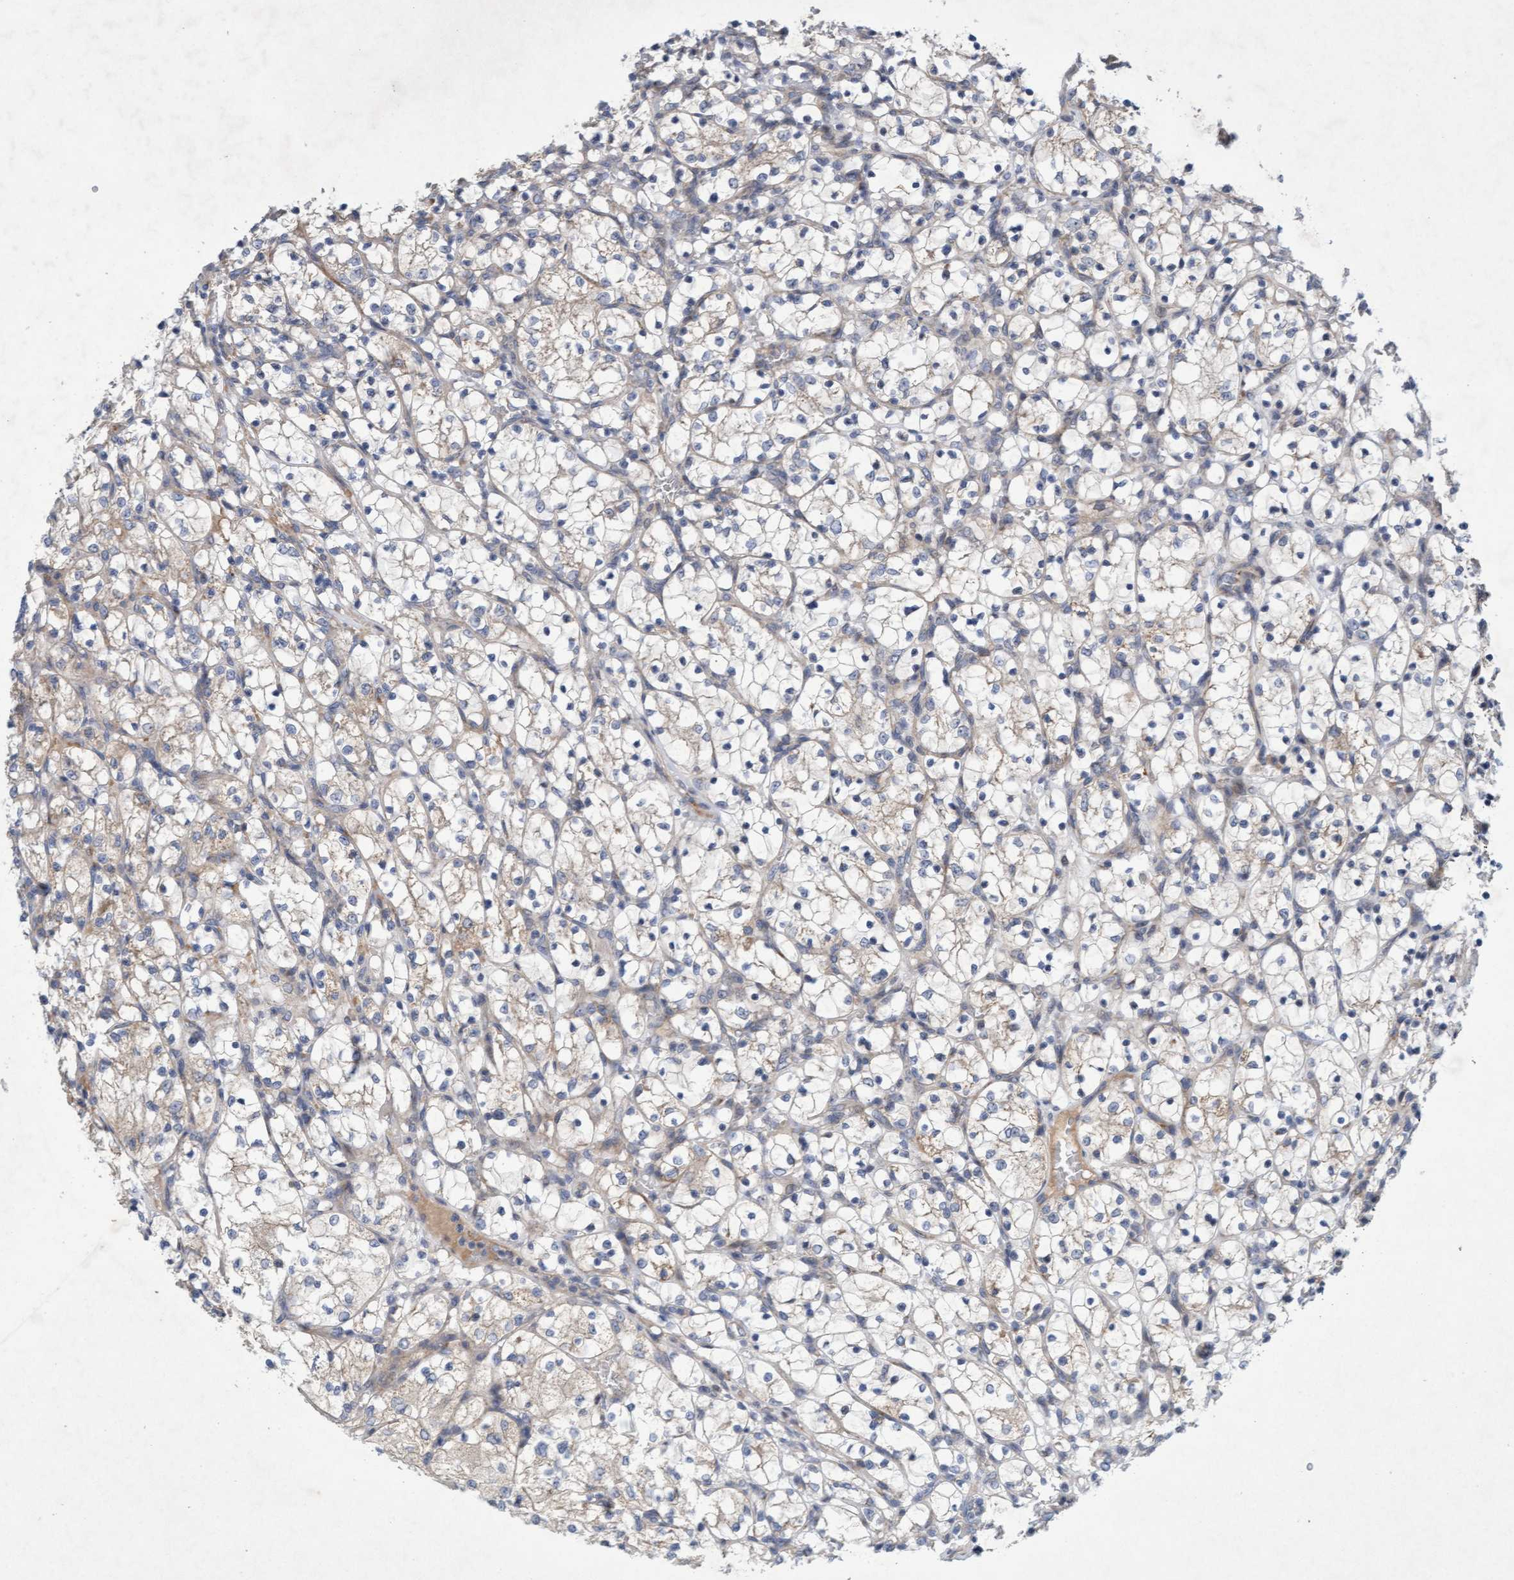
{"staining": {"intensity": "weak", "quantity": "<25%", "location": "cytoplasmic/membranous"}, "tissue": "renal cancer", "cell_type": "Tumor cells", "image_type": "cancer", "snomed": [{"axis": "morphology", "description": "Adenocarcinoma, NOS"}, {"axis": "topography", "description": "Kidney"}], "caption": "Immunohistochemistry (IHC) micrograph of human renal cancer (adenocarcinoma) stained for a protein (brown), which reveals no positivity in tumor cells.", "gene": "DDHD2", "patient": {"sex": "female", "age": 69}}